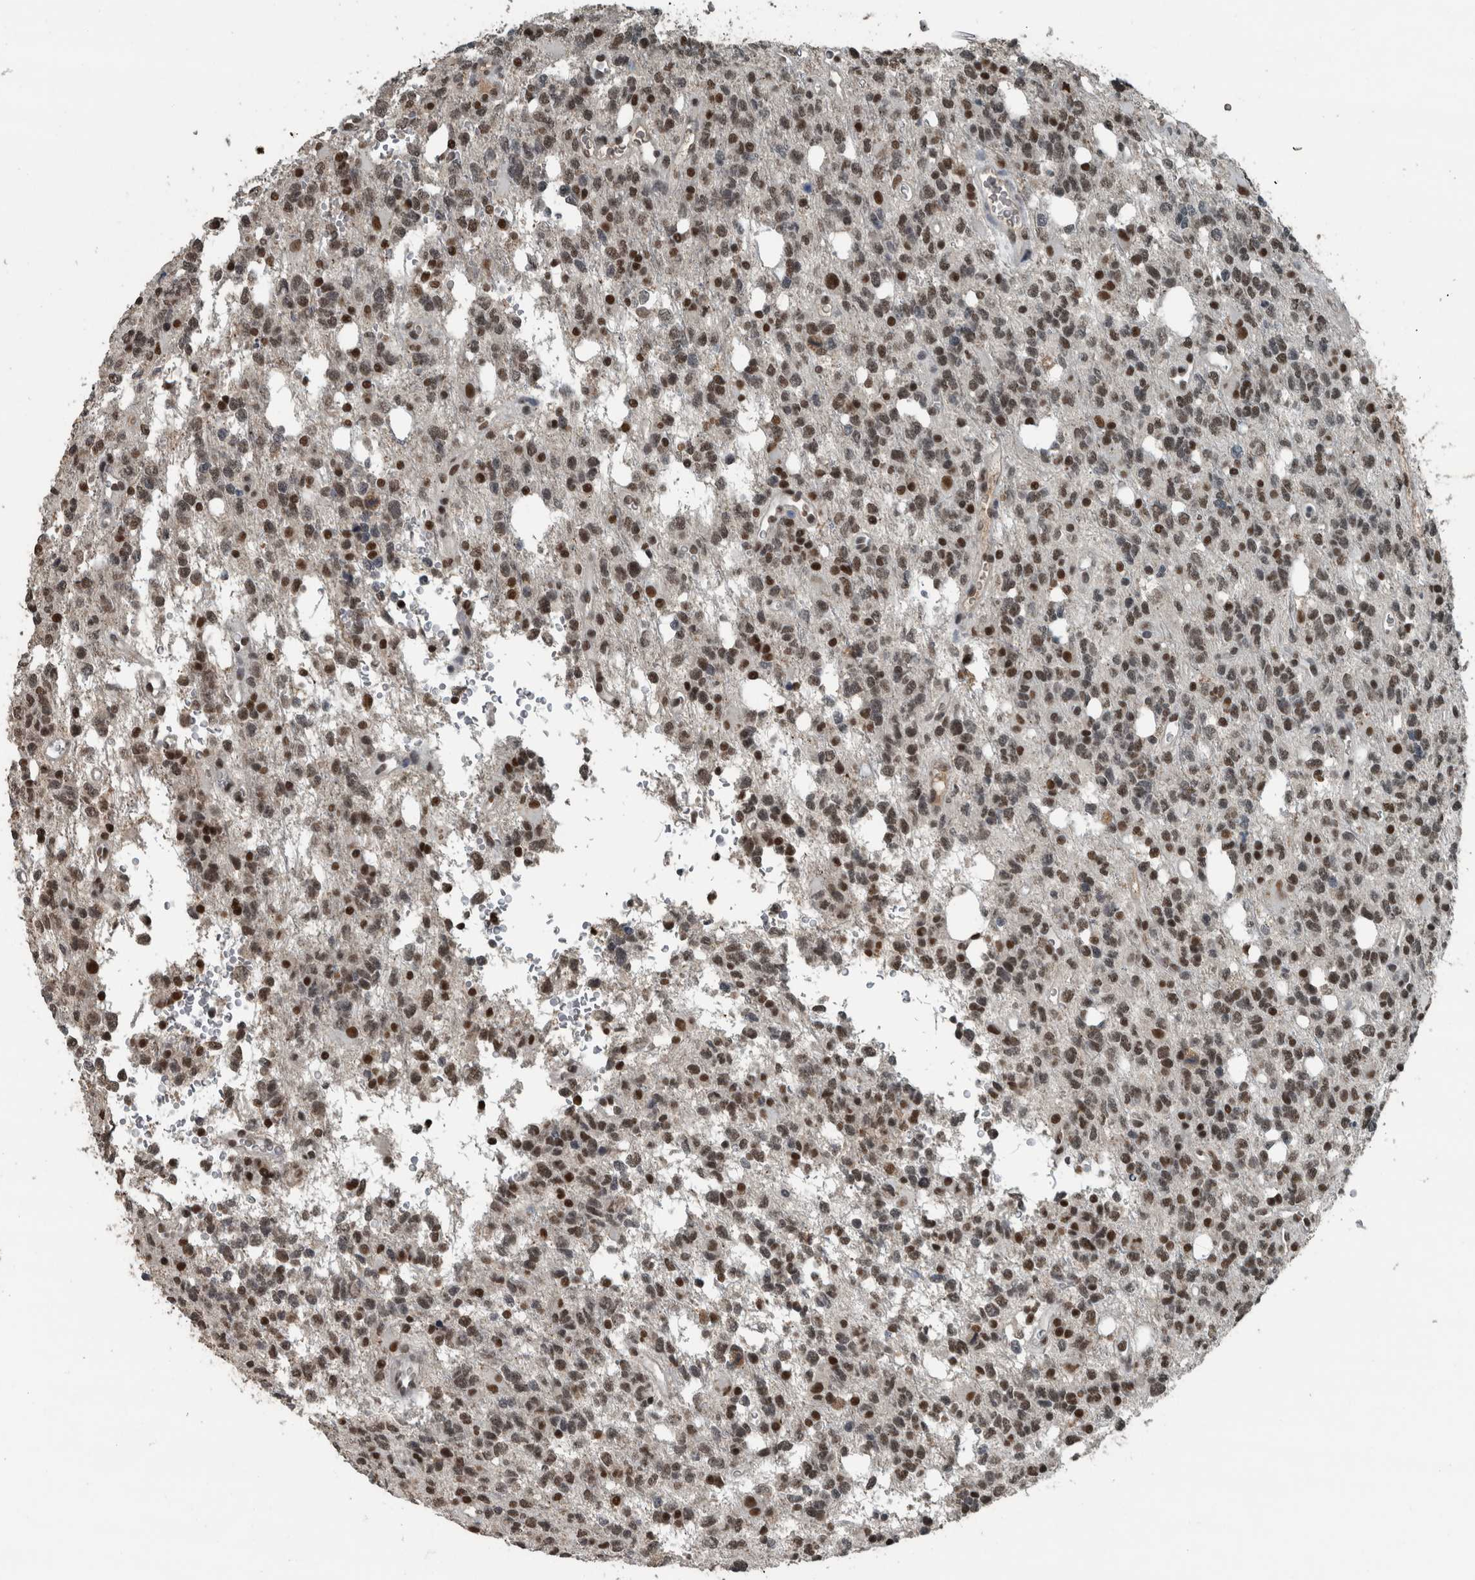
{"staining": {"intensity": "moderate", "quantity": ">75%", "location": "nuclear"}, "tissue": "glioma", "cell_type": "Tumor cells", "image_type": "cancer", "snomed": [{"axis": "morphology", "description": "Glioma, malignant, High grade"}, {"axis": "topography", "description": "Brain"}], "caption": "Immunohistochemical staining of malignant glioma (high-grade) demonstrates medium levels of moderate nuclear protein positivity in approximately >75% of tumor cells.", "gene": "ZNF24", "patient": {"sex": "female", "age": 62}}